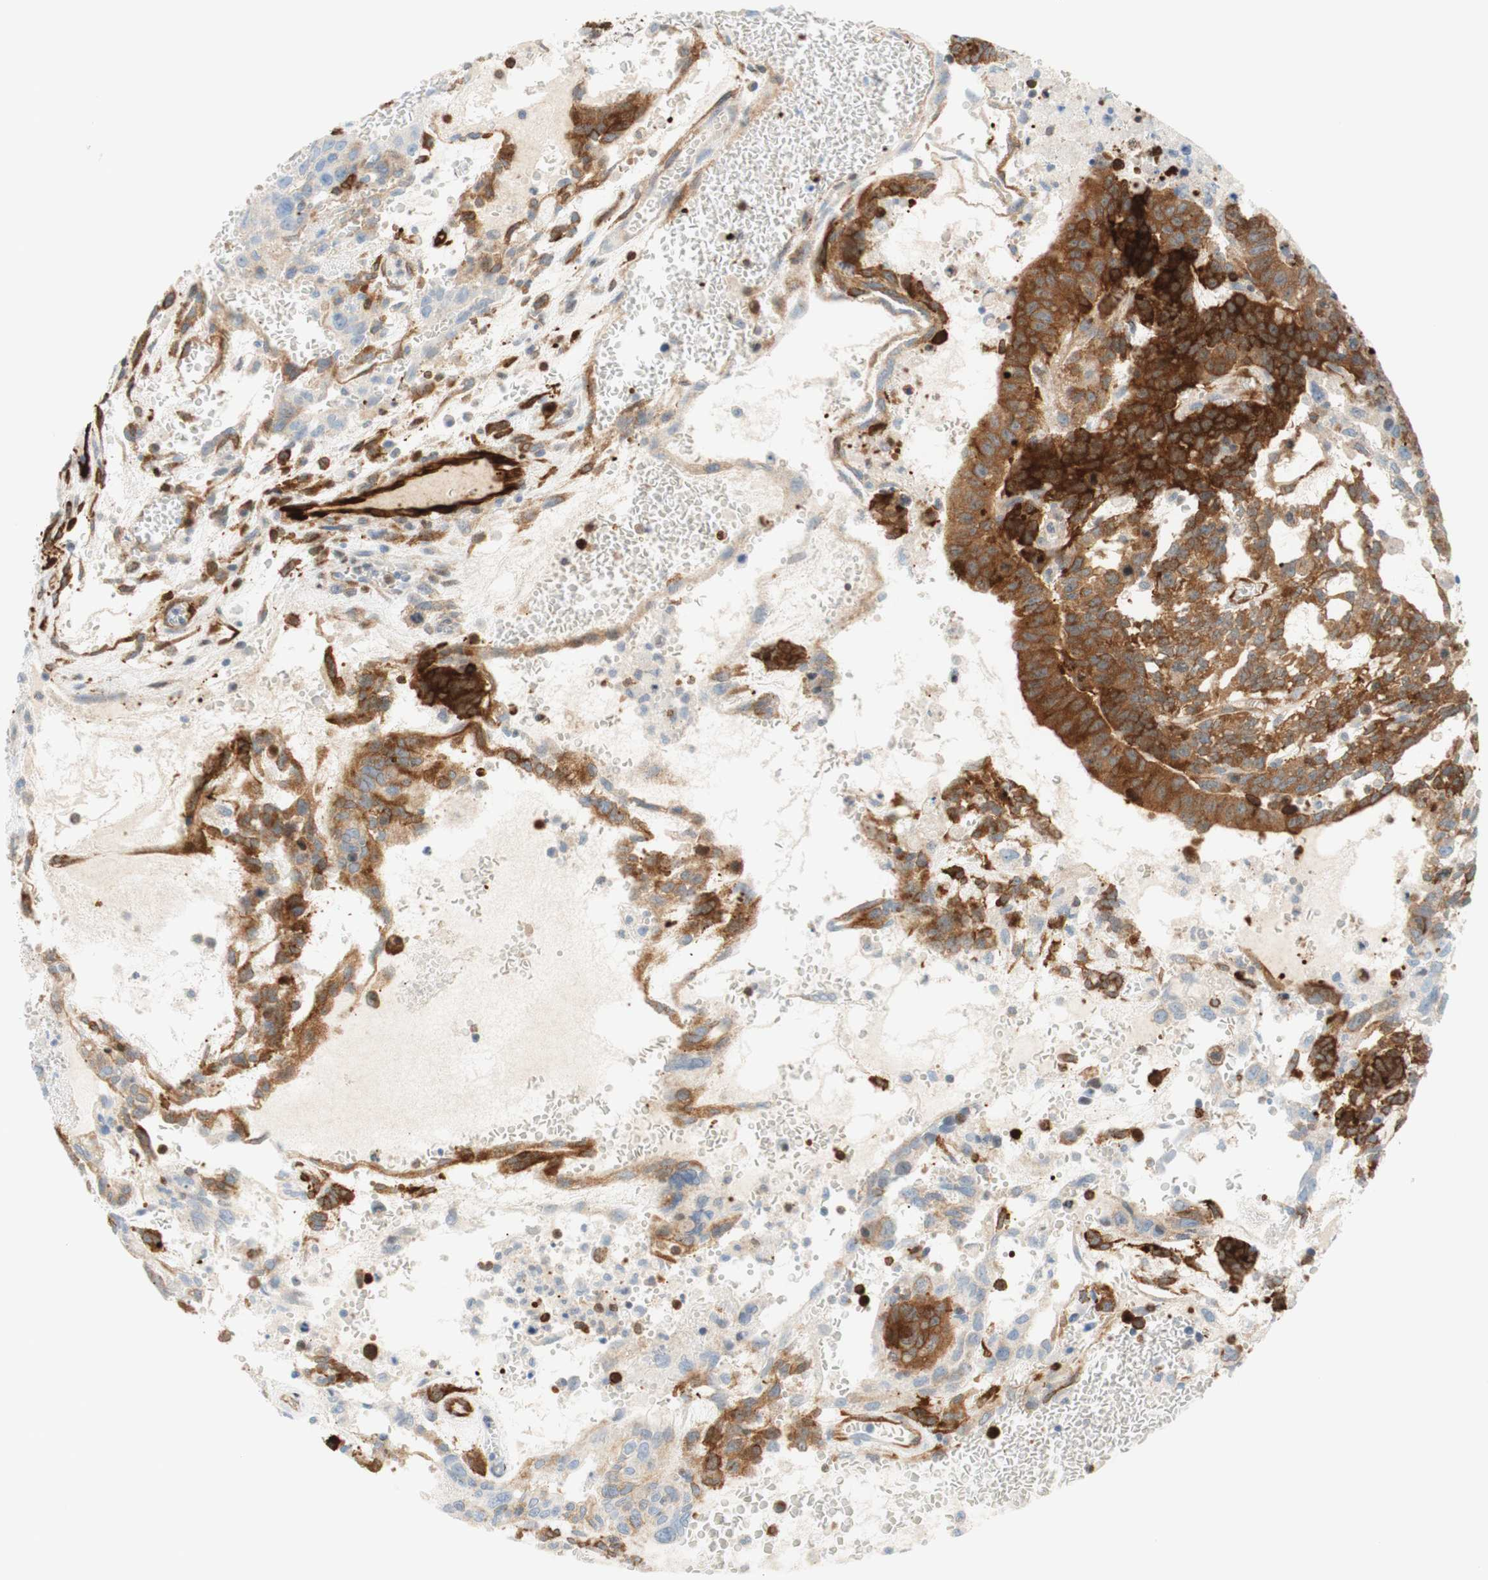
{"staining": {"intensity": "strong", "quantity": "<25%", "location": "cytoplasmic/membranous"}, "tissue": "testis cancer", "cell_type": "Tumor cells", "image_type": "cancer", "snomed": [{"axis": "morphology", "description": "Seminoma, NOS"}, {"axis": "morphology", "description": "Carcinoma, Embryonal, NOS"}, {"axis": "topography", "description": "Testis"}], "caption": "IHC photomicrograph of neoplastic tissue: testis cancer (embryonal carcinoma) stained using immunohistochemistry demonstrates medium levels of strong protein expression localized specifically in the cytoplasmic/membranous of tumor cells, appearing as a cytoplasmic/membranous brown color.", "gene": "STMN1", "patient": {"sex": "male", "age": 52}}